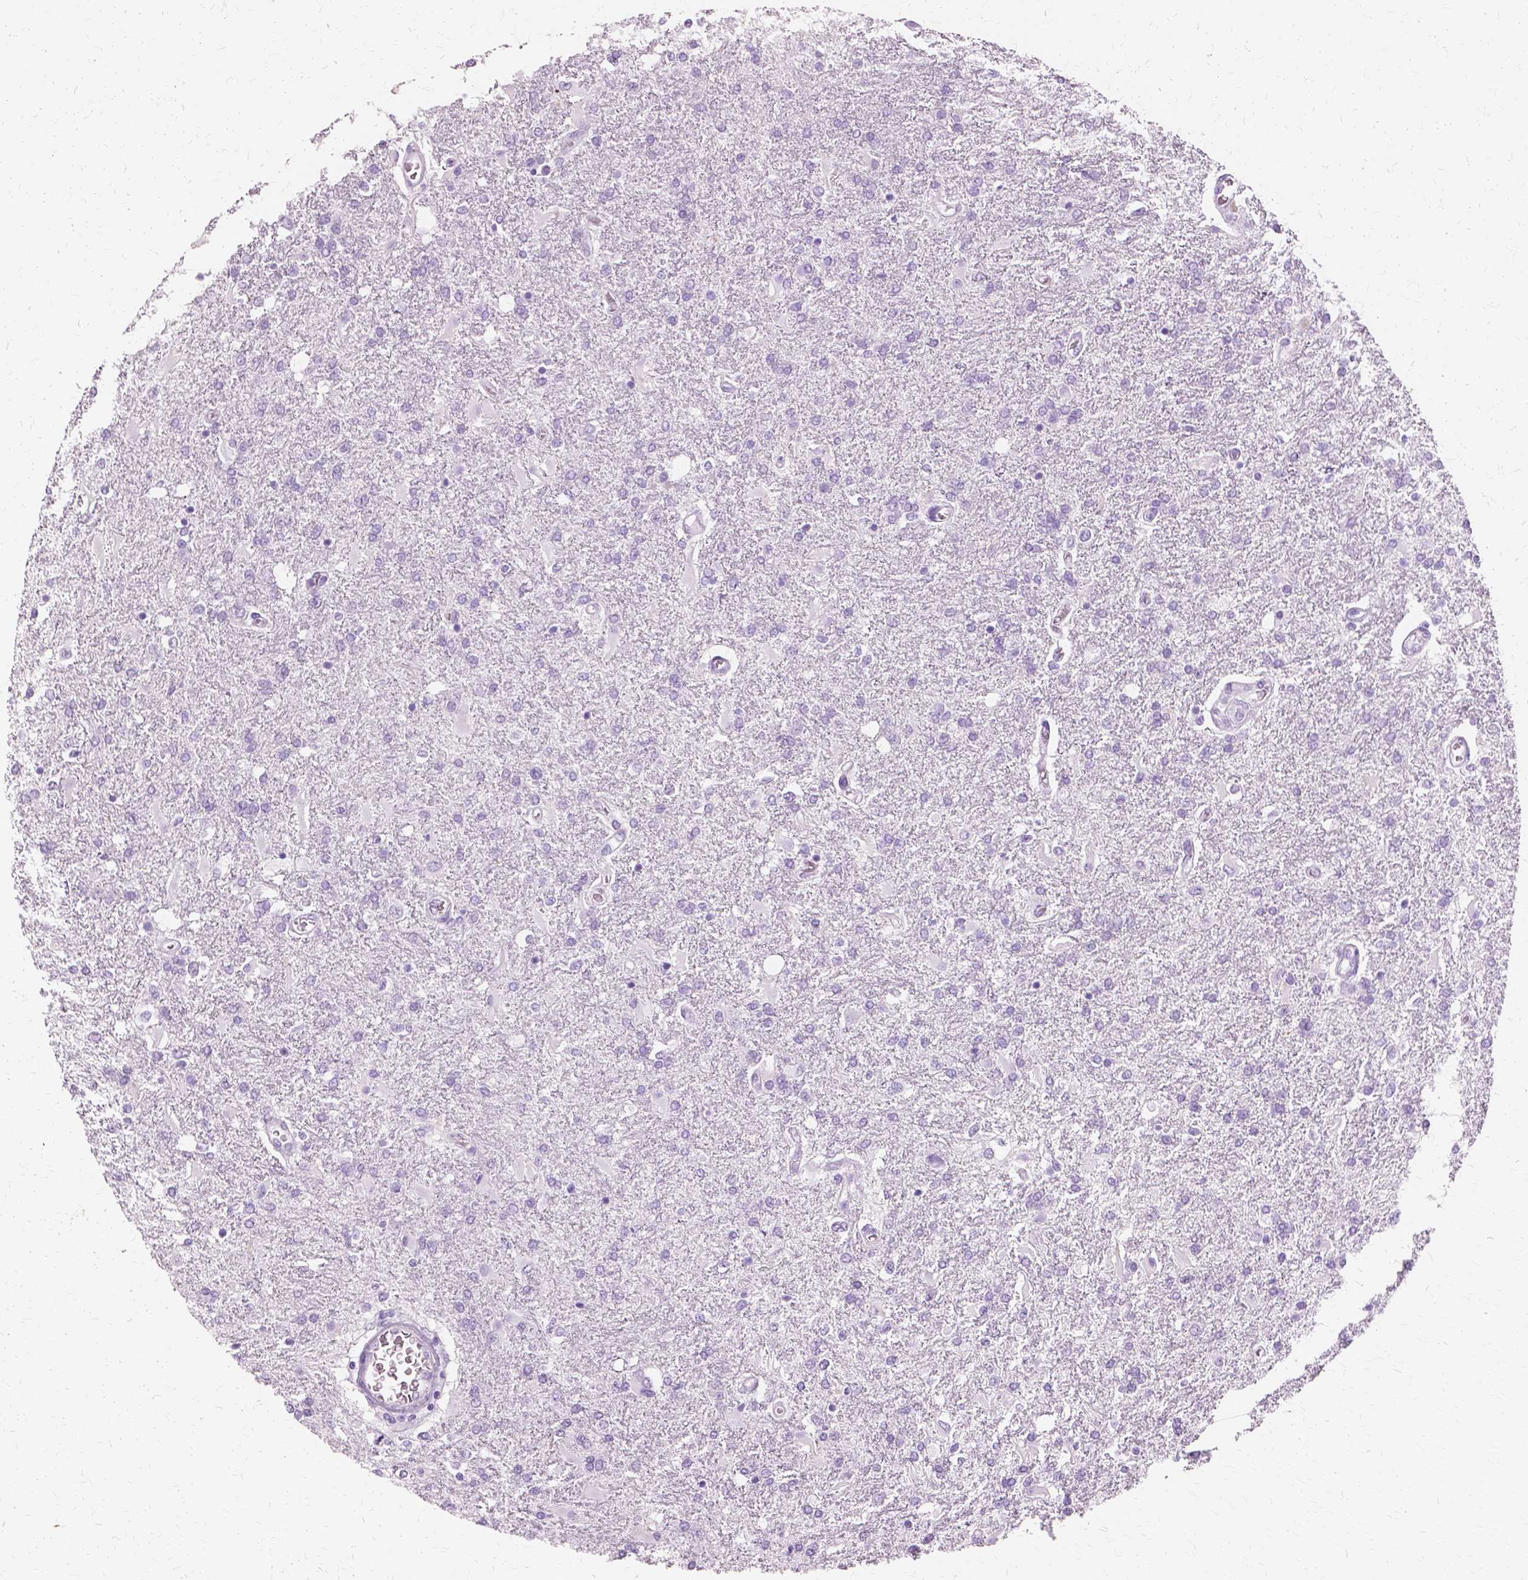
{"staining": {"intensity": "negative", "quantity": "none", "location": "none"}, "tissue": "glioma", "cell_type": "Tumor cells", "image_type": "cancer", "snomed": [{"axis": "morphology", "description": "Glioma, malignant, High grade"}, {"axis": "topography", "description": "Cerebral cortex"}], "caption": "High-grade glioma (malignant) was stained to show a protein in brown. There is no significant positivity in tumor cells.", "gene": "SFTPD", "patient": {"sex": "male", "age": 79}}